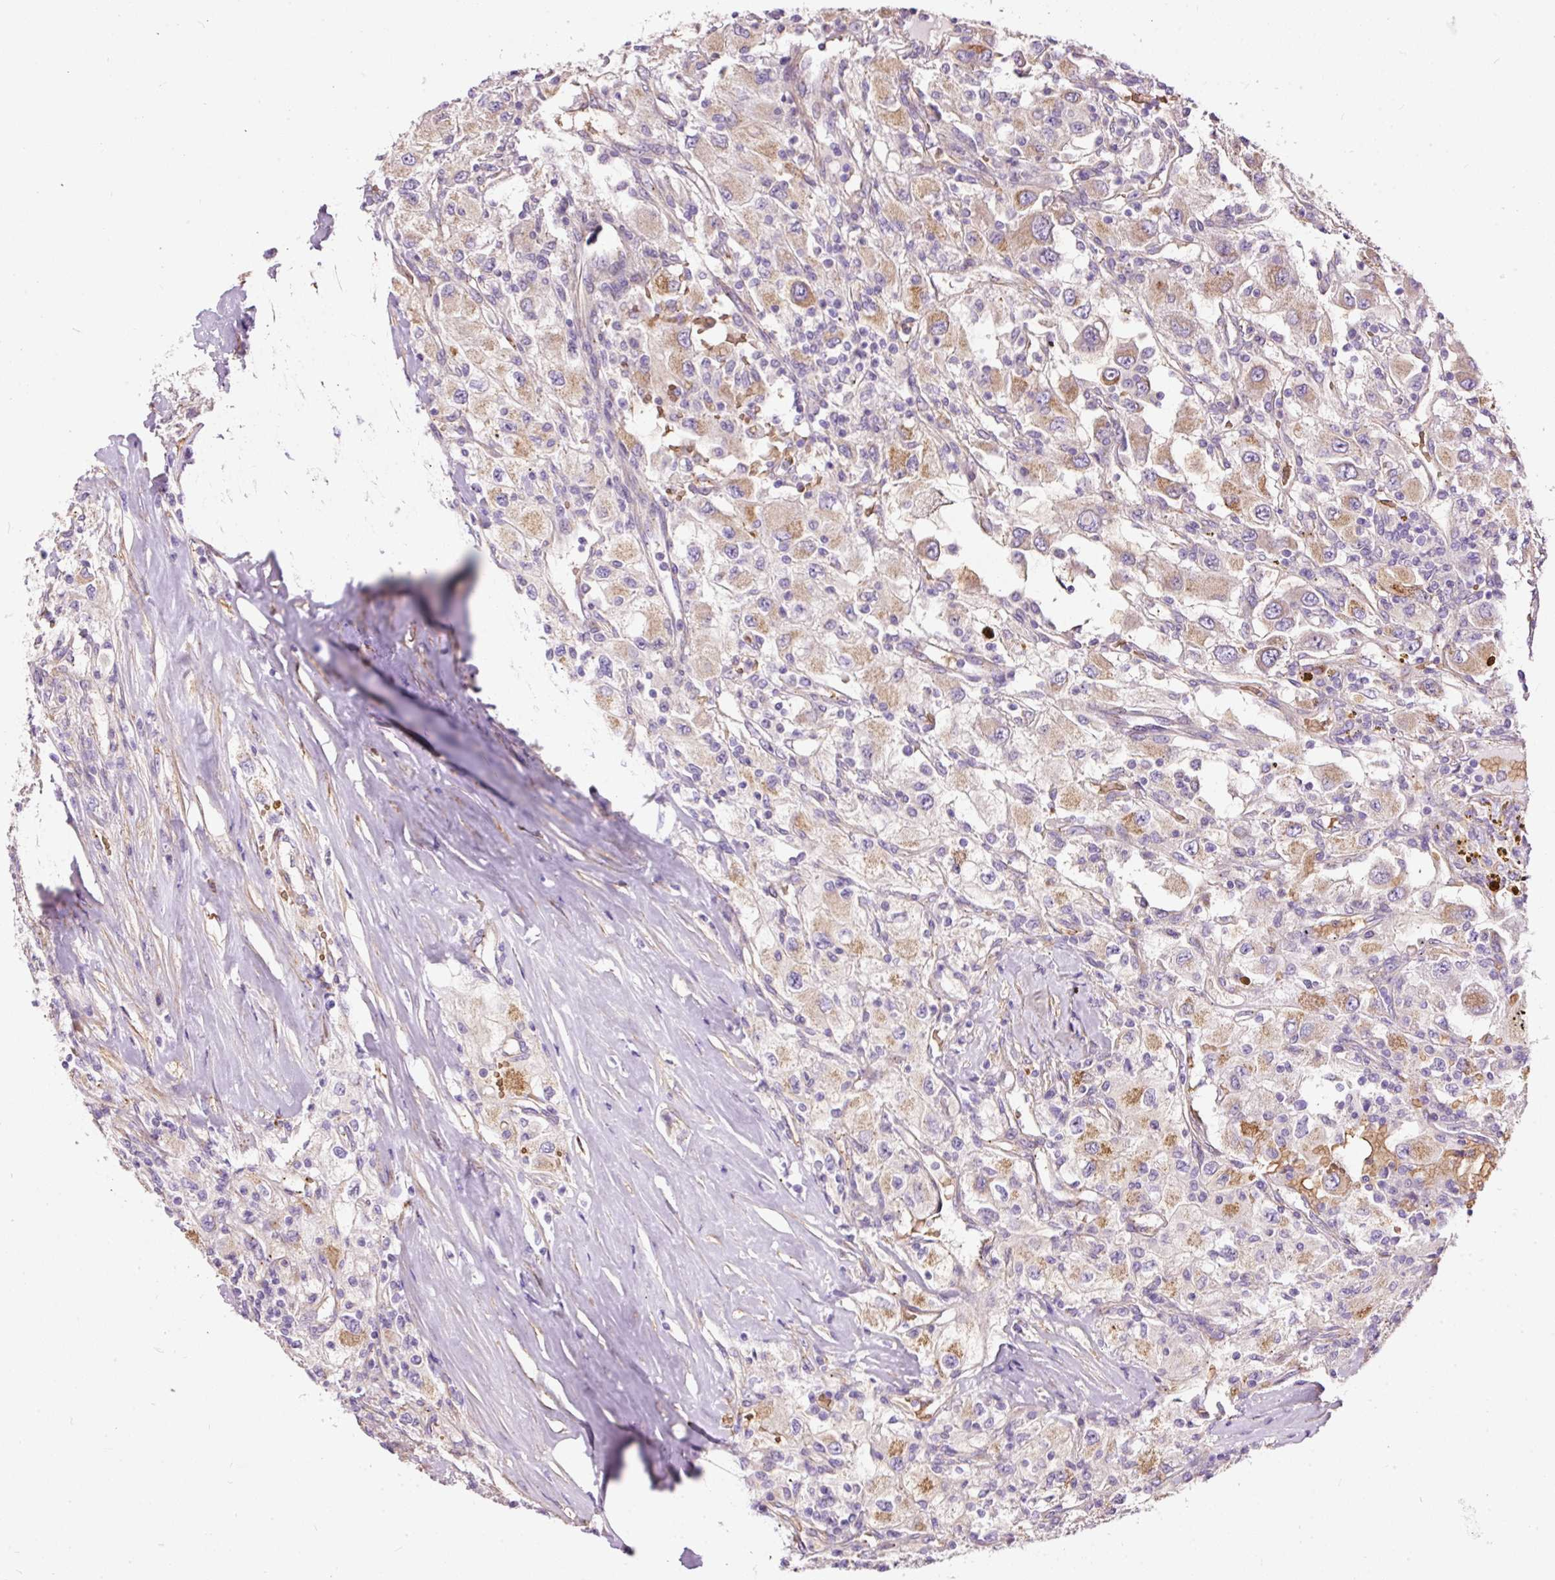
{"staining": {"intensity": "moderate", "quantity": ">75%", "location": "cytoplasmic/membranous"}, "tissue": "renal cancer", "cell_type": "Tumor cells", "image_type": "cancer", "snomed": [{"axis": "morphology", "description": "Adenocarcinoma, NOS"}, {"axis": "topography", "description": "Kidney"}], "caption": "Brown immunohistochemical staining in human renal cancer (adenocarcinoma) demonstrates moderate cytoplasmic/membranous positivity in about >75% of tumor cells.", "gene": "PRRC2A", "patient": {"sex": "female", "age": 67}}